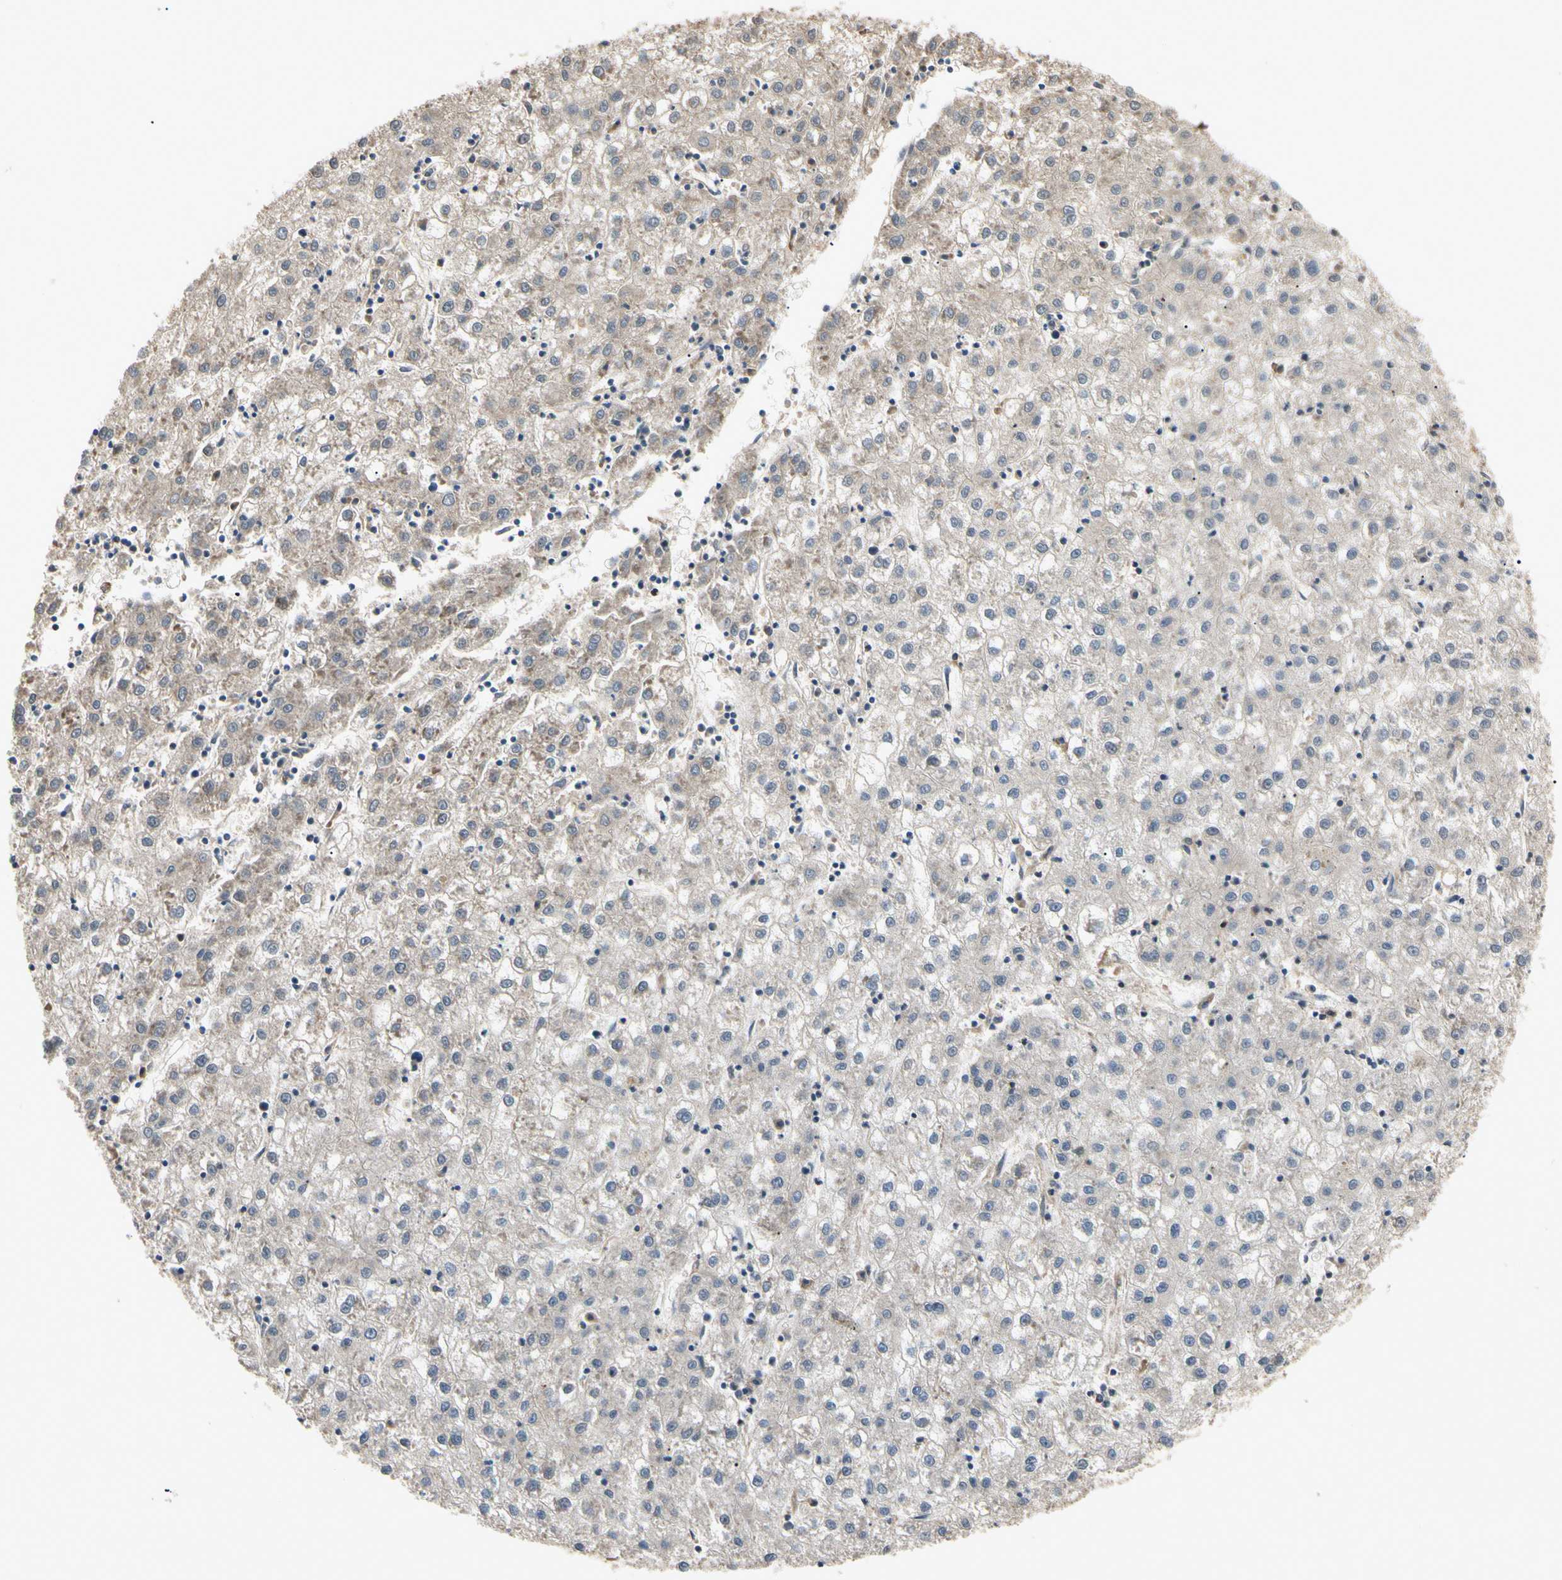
{"staining": {"intensity": "weak", "quantity": "25%-75%", "location": "cytoplasmic/membranous"}, "tissue": "liver cancer", "cell_type": "Tumor cells", "image_type": "cancer", "snomed": [{"axis": "morphology", "description": "Carcinoma, Hepatocellular, NOS"}, {"axis": "topography", "description": "Liver"}], "caption": "A low amount of weak cytoplasmic/membranous expression is seen in about 25%-75% of tumor cells in liver cancer (hepatocellular carcinoma) tissue.", "gene": "RNF14", "patient": {"sex": "male", "age": 72}}